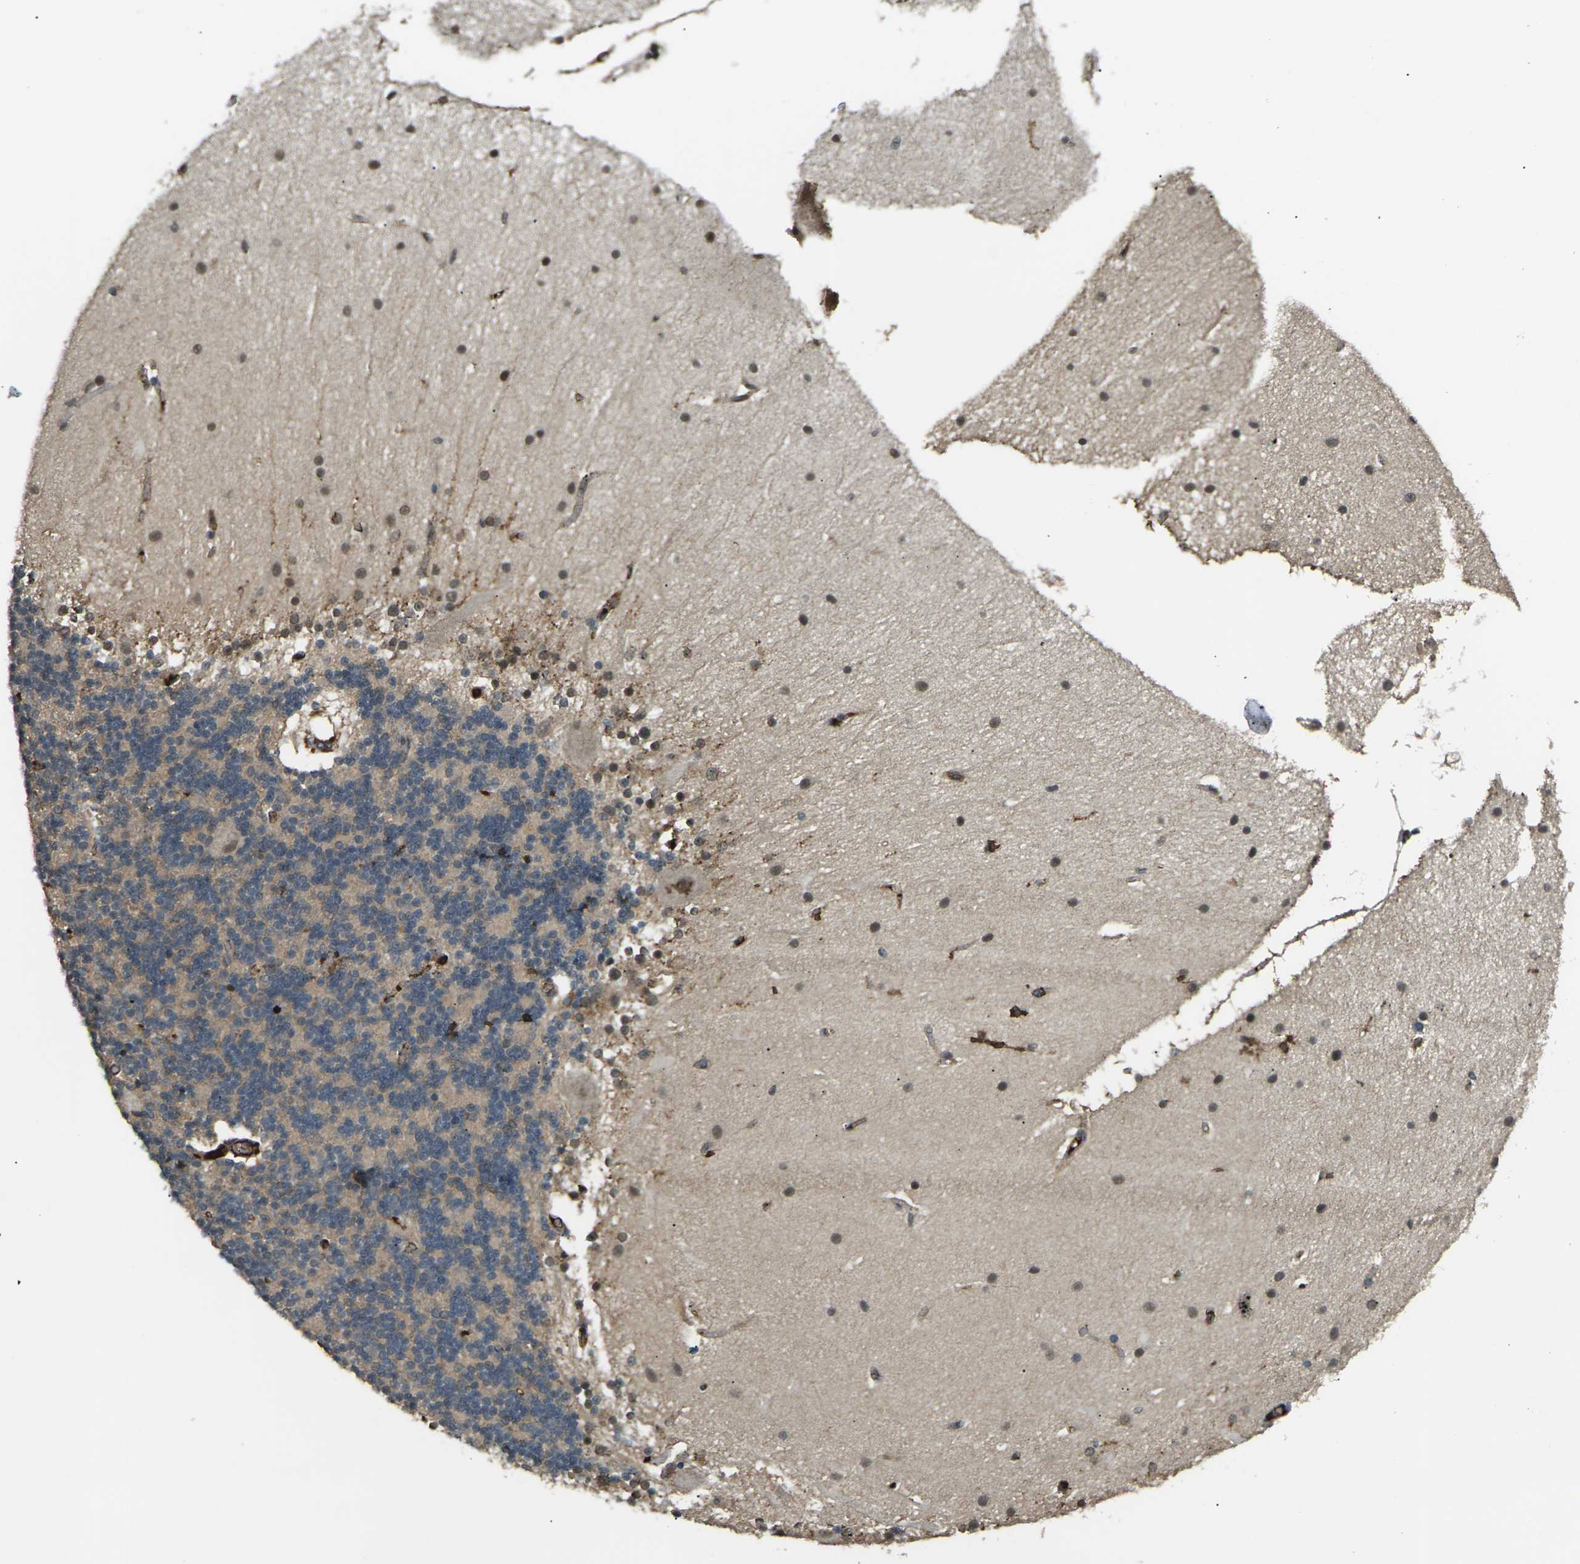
{"staining": {"intensity": "weak", "quantity": ">75%", "location": "cytoplasmic/membranous"}, "tissue": "cerebellum", "cell_type": "Cells in granular layer", "image_type": "normal", "snomed": [{"axis": "morphology", "description": "Normal tissue, NOS"}, {"axis": "topography", "description": "Cerebellum"}], "caption": "IHC of unremarkable human cerebellum demonstrates low levels of weak cytoplasmic/membranous expression in about >75% of cells in granular layer.", "gene": "CYP1B1", "patient": {"sex": "female", "age": 54}}